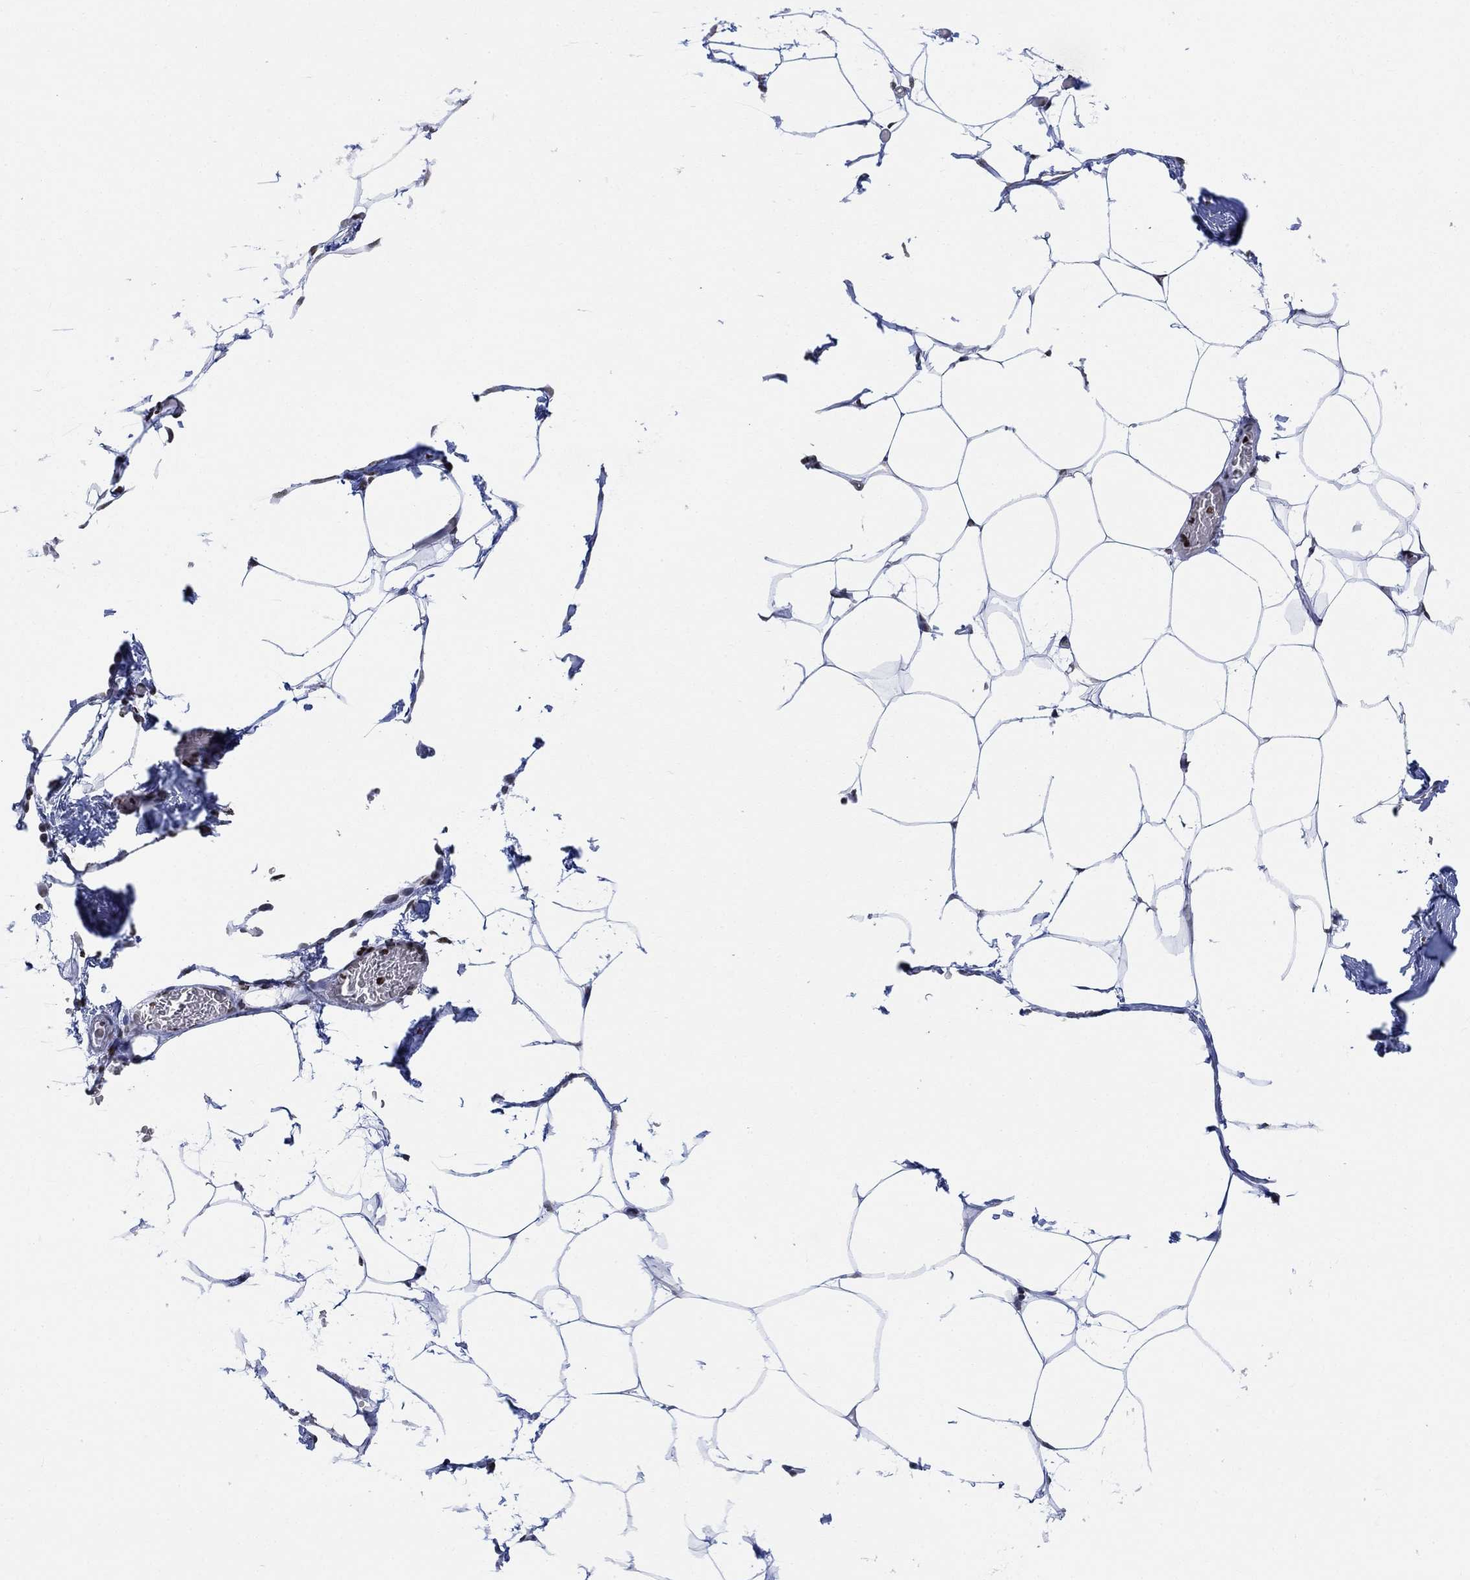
{"staining": {"intensity": "negative", "quantity": "none", "location": "none"}, "tissue": "adipose tissue", "cell_type": "Adipocytes", "image_type": "normal", "snomed": [{"axis": "morphology", "description": "Normal tissue, NOS"}, {"axis": "topography", "description": "Adipose tissue"}], "caption": "Adipose tissue stained for a protein using IHC displays no expression adipocytes.", "gene": "ABHD14A", "patient": {"sex": "male", "age": 57}}